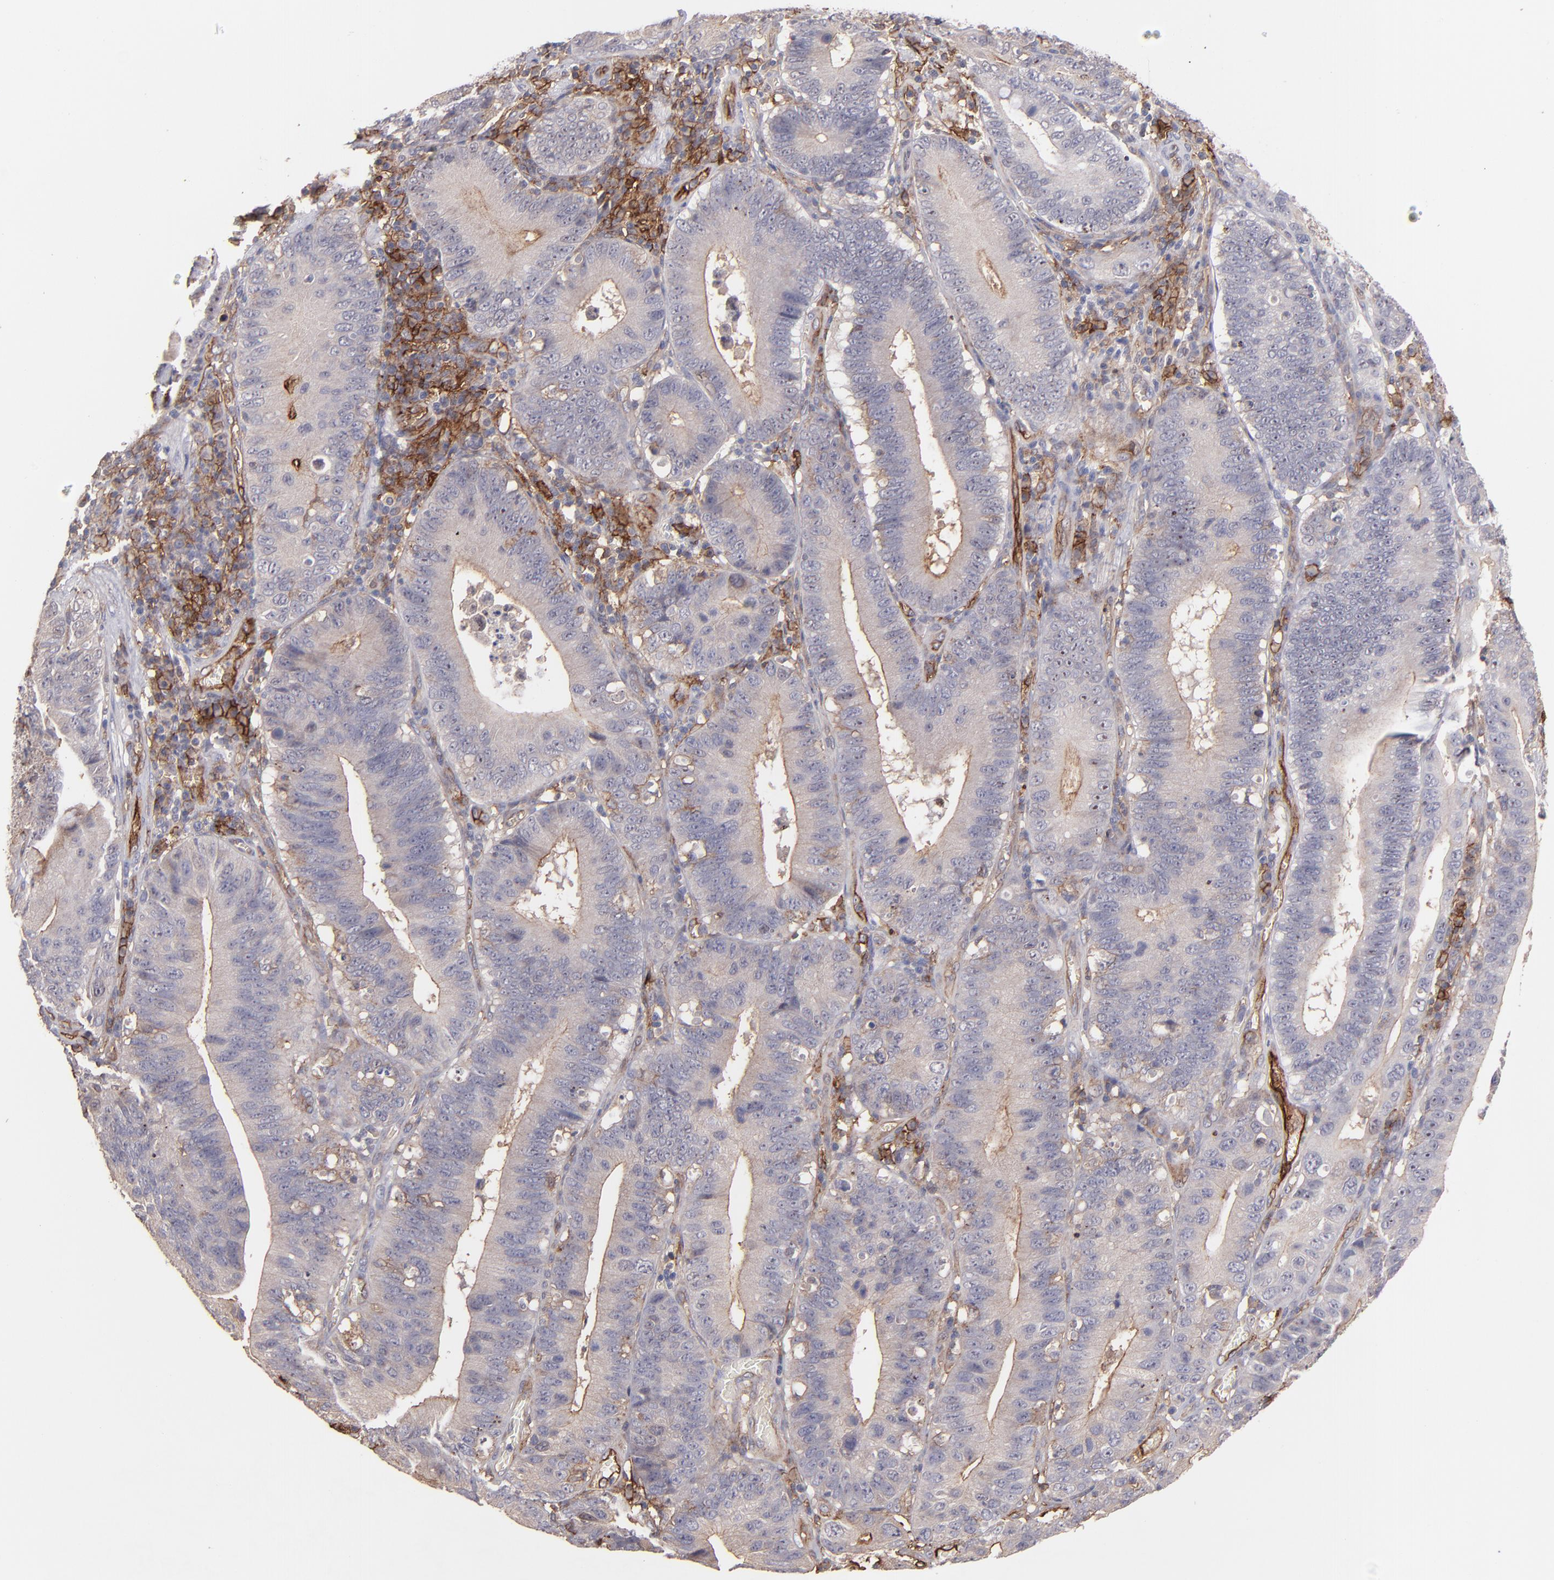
{"staining": {"intensity": "weak", "quantity": "<25%", "location": "cytoplasmic/membranous"}, "tissue": "stomach cancer", "cell_type": "Tumor cells", "image_type": "cancer", "snomed": [{"axis": "morphology", "description": "Adenocarcinoma, NOS"}, {"axis": "topography", "description": "Stomach"}, {"axis": "topography", "description": "Gastric cardia"}], "caption": "This is an immunohistochemistry micrograph of adenocarcinoma (stomach). There is no positivity in tumor cells.", "gene": "ICAM1", "patient": {"sex": "male", "age": 59}}